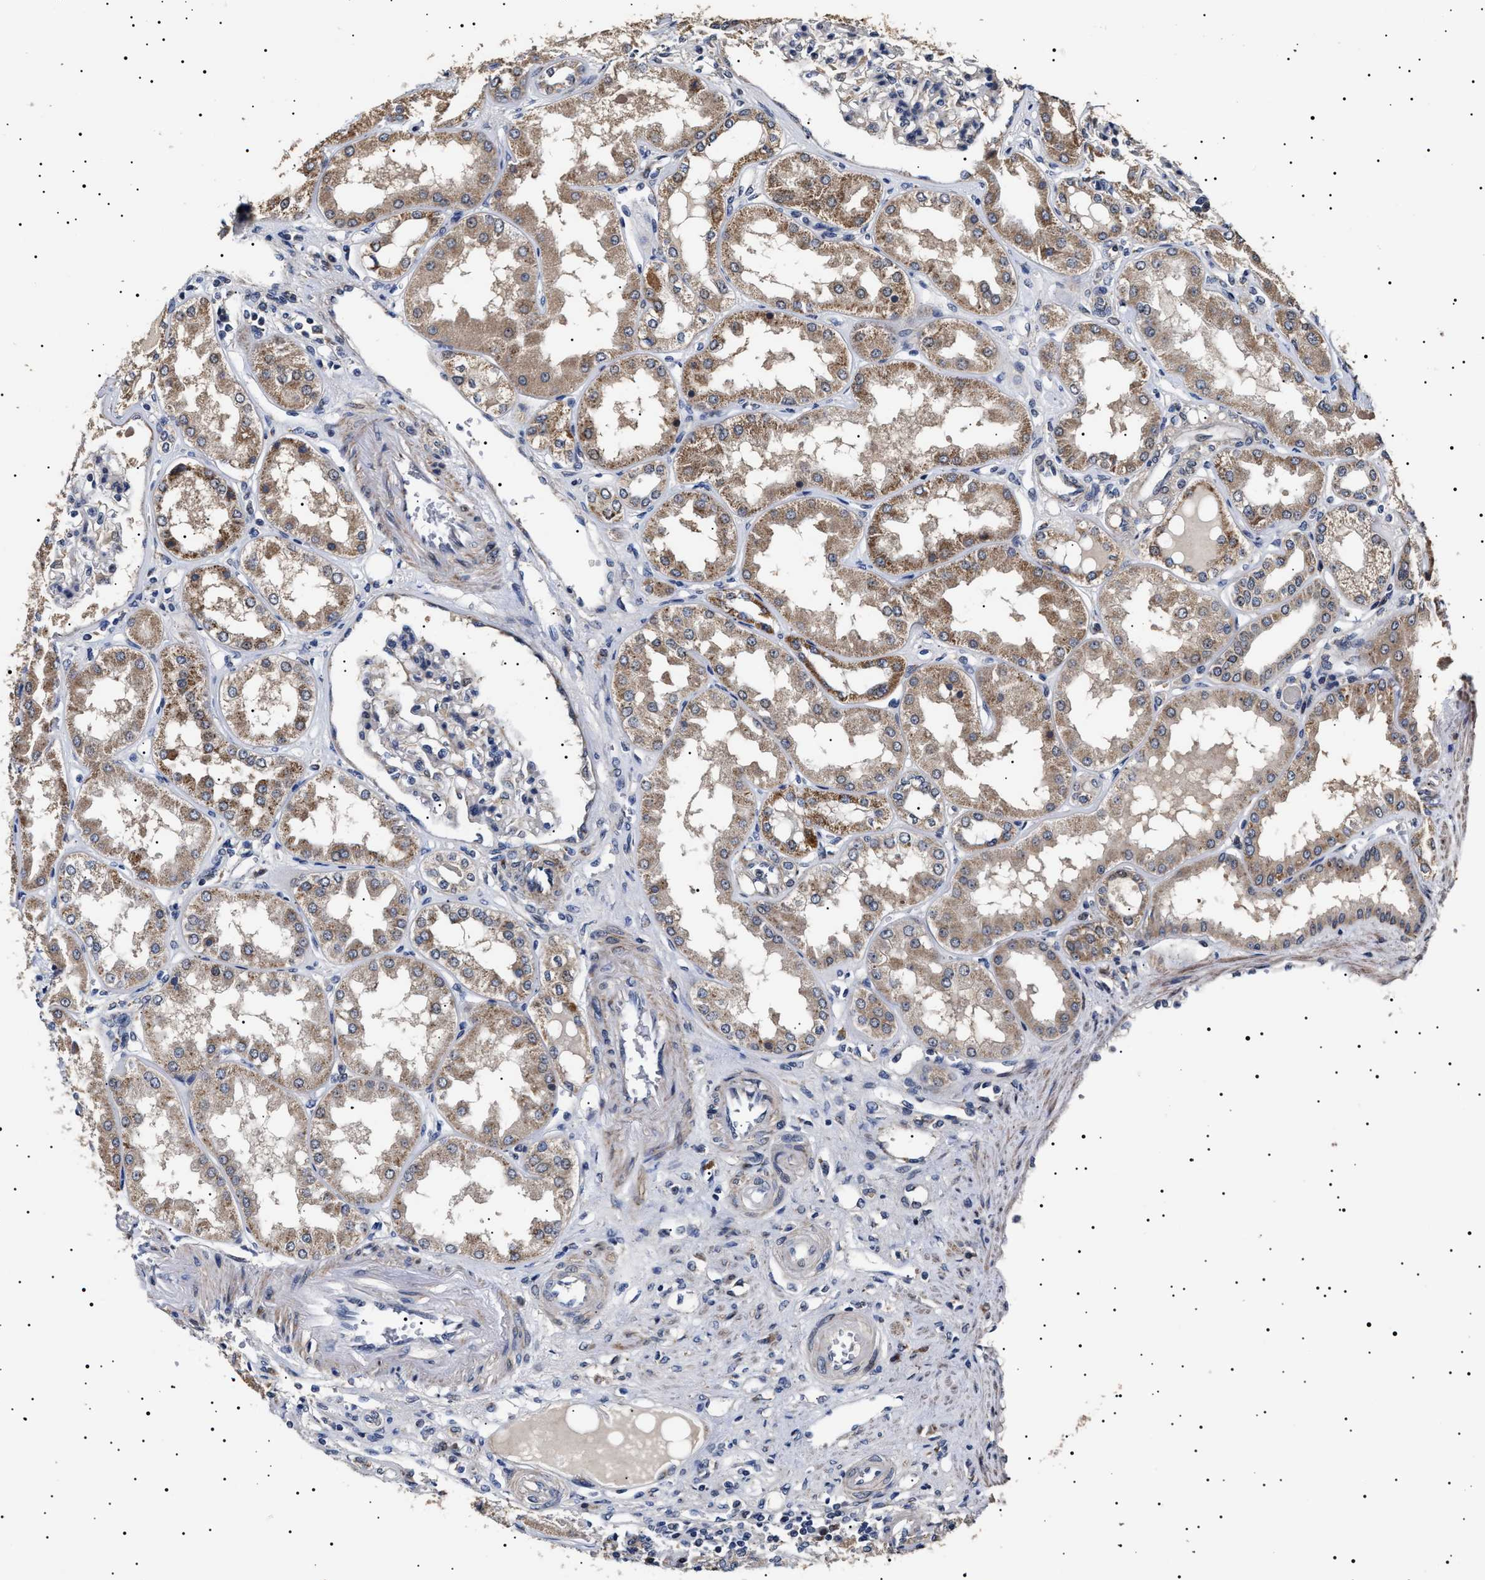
{"staining": {"intensity": "moderate", "quantity": "<25%", "location": "cytoplasmic/membranous"}, "tissue": "kidney", "cell_type": "Cells in glomeruli", "image_type": "normal", "snomed": [{"axis": "morphology", "description": "Normal tissue, NOS"}, {"axis": "topography", "description": "Kidney"}], "caption": "Moderate cytoplasmic/membranous protein positivity is seen in approximately <25% of cells in glomeruli in kidney. Using DAB (brown) and hematoxylin (blue) stains, captured at high magnification using brightfield microscopy.", "gene": "RAB34", "patient": {"sex": "female", "age": 56}}